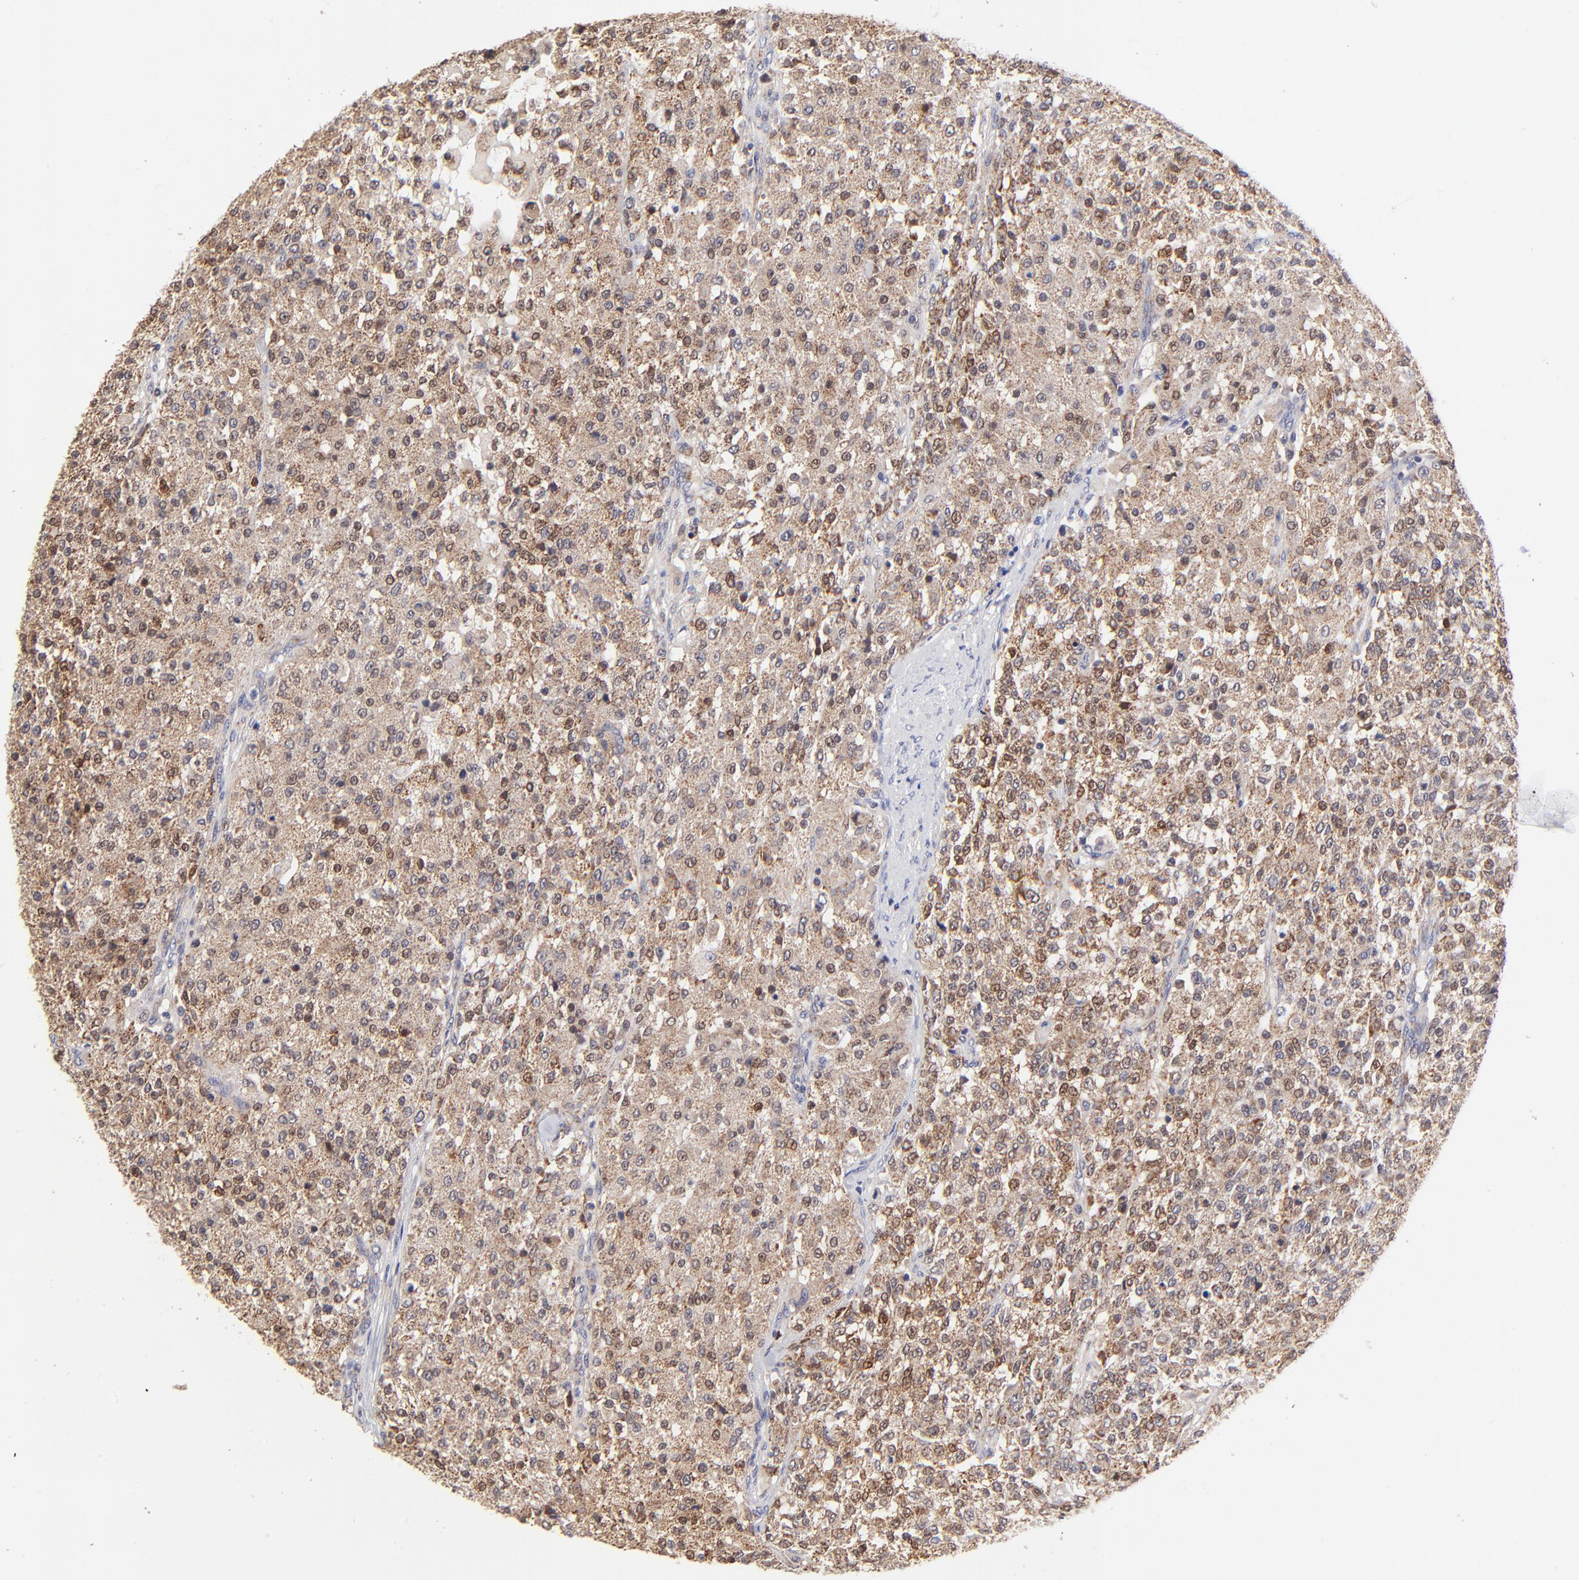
{"staining": {"intensity": "moderate", "quantity": "<25%", "location": "cytoplasmic/membranous,nuclear"}, "tissue": "testis cancer", "cell_type": "Tumor cells", "image_type": "cancer", "snomed": [{"axis": "morphology", "description": "Seminoma, NOS"}, {"axis": "topography", "description": "Testis"}], "caption": "DAB immunohistochemical staining of human seminoma (testis) exhibits moderate cytoplasmic/membranous and nuclear protein staining in about <25% of tumor cells. The staining is performed using DAB (3,3'-diaminobenzidine) brown chromogen to label protein expression. The nuclei are counter-stained blue using hematoxylin.", "gene": "FBXL12", "patient": {"sex": "male", "age": 59}}